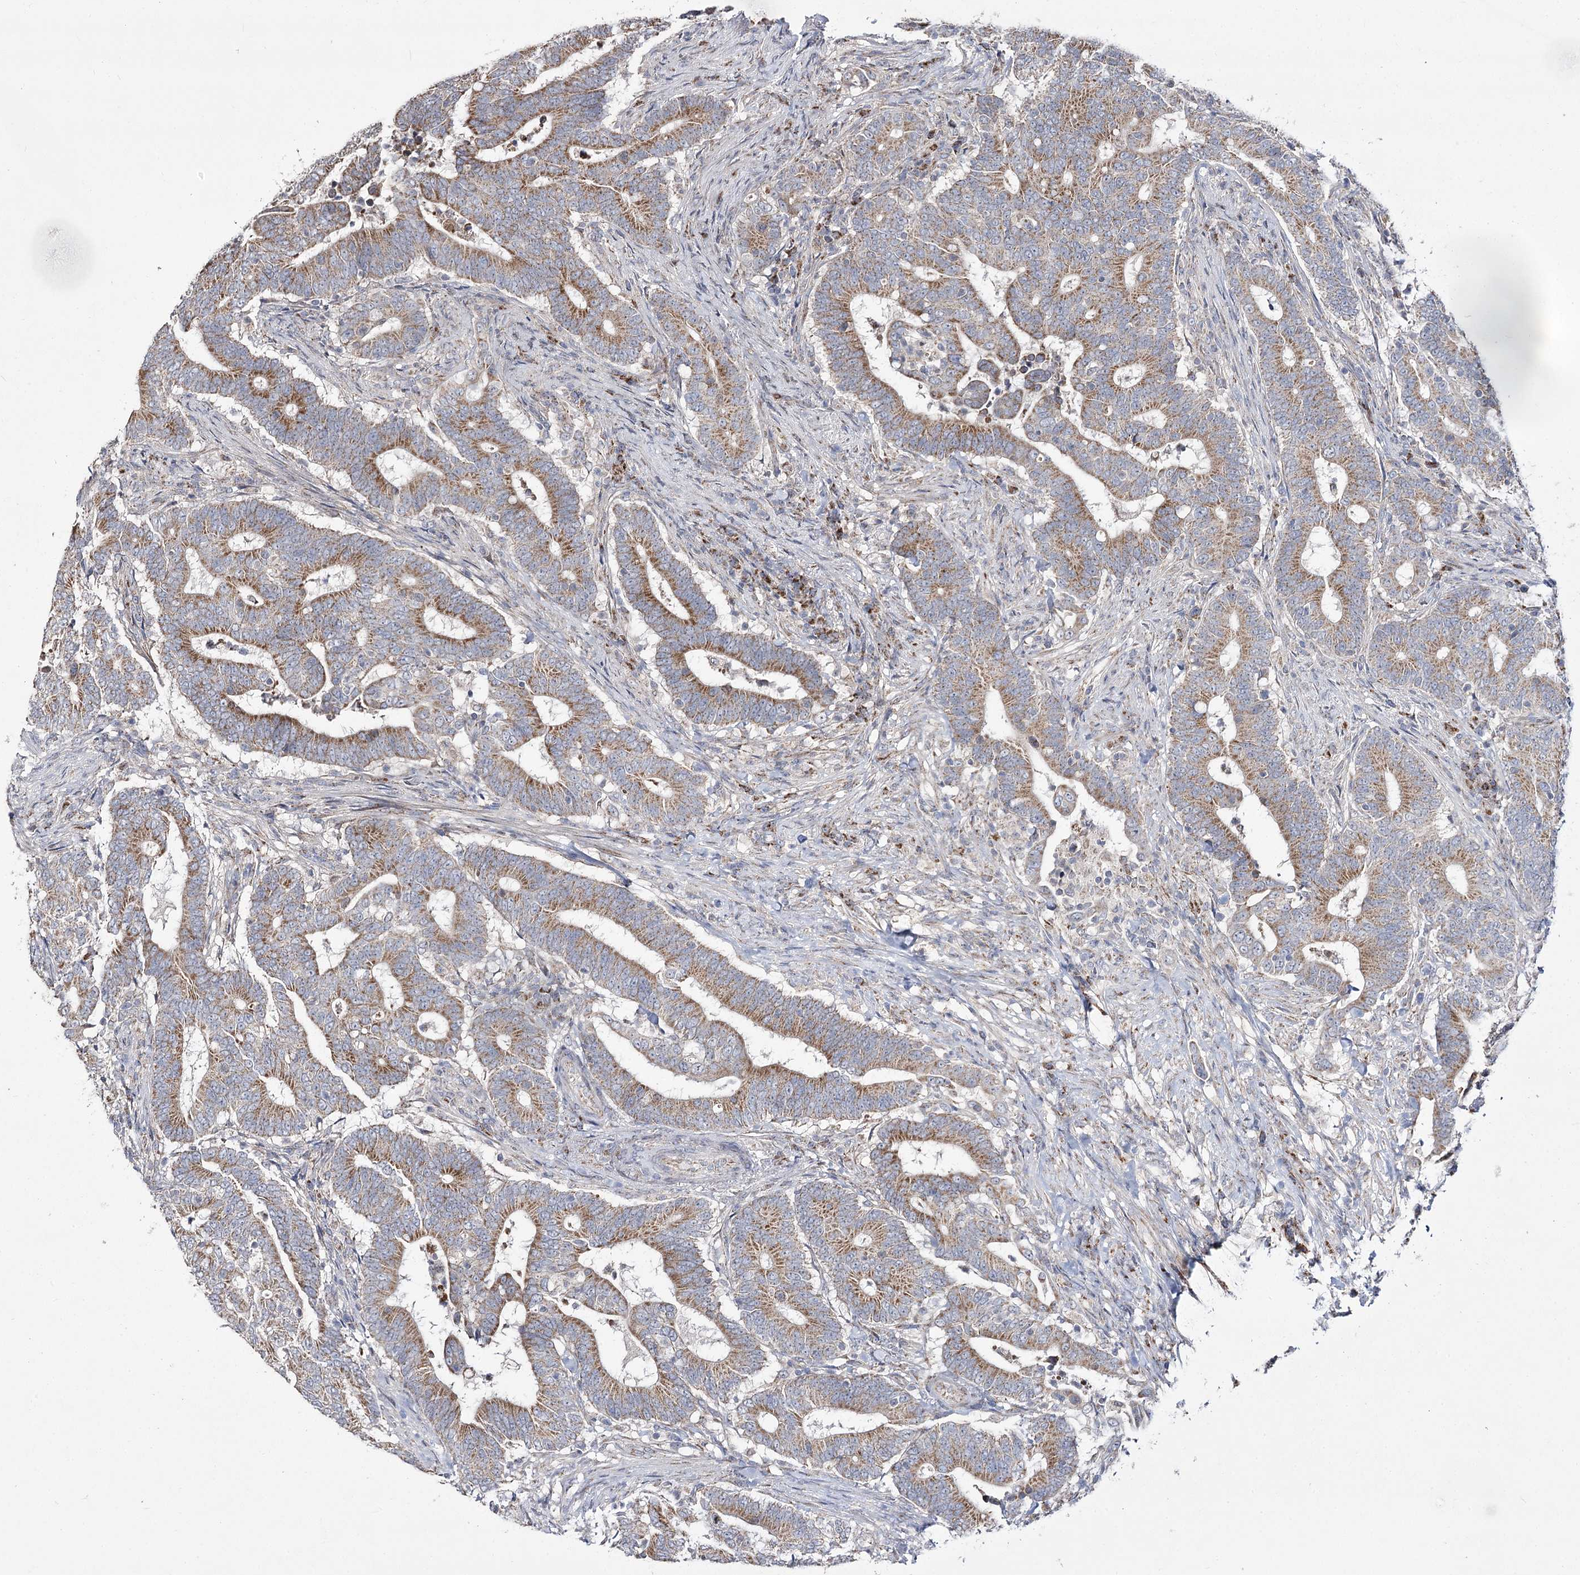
{"staining": {"intensity": "moderate", "quantity": ">75%", "location": "cytoplasmic/membranous"}, "tissue": "colorectal cancer", "cell_type": "Tumor cells", "image_type": "cancer", "snomed": [{"axis": "morphology", "description": "Adenocarcinoma, NOS"}, {"axis": "topography", "description": "Colon"}], "caption": "About >75% of tumor cells in human adenocarcinoma (colorectal) display moderate cytoplasmic/membranous protein positivity as visualized by brown immunohistochemical staining.", "gene": "NADK2", "patient": {"sex": "female", "age": 66}}